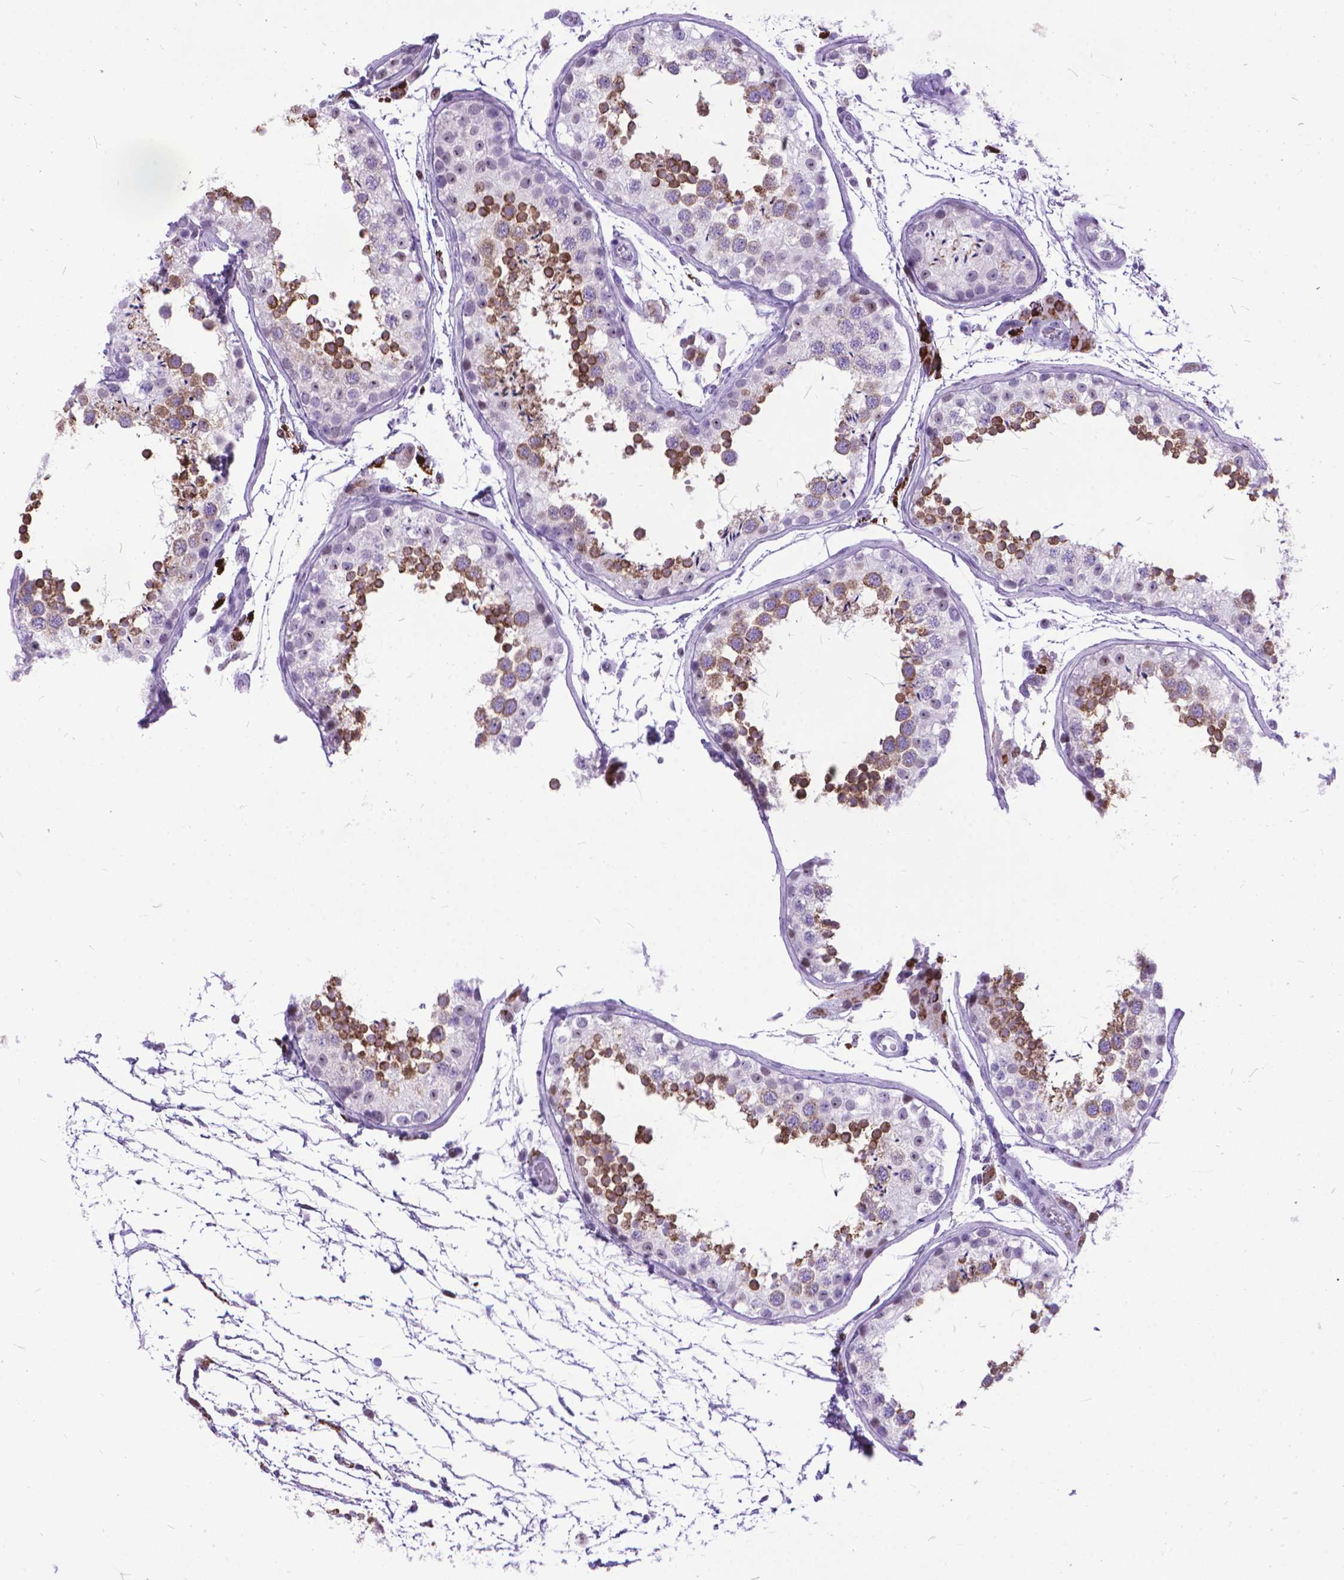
{"staining": {"intensity": "strong", "quantity": "25%-75%", "location": "cytoplasmic/membranous"}, "tissue": "testis", "cell_type": "Cells in seminiferous ducts", "image_type": "normal", "snomed": [{"axis": "morphology", "description": "Normal tissue, NOS"}, {"axis": "topography", "description": "Testis"}], "caption": "Strong cytoplasmic/membranous expression is identified in about 25%-75% of cells in seminiferous ducts in benign testis. The staining was performed using DAB (3,3'-diaminobenzidine), with brown indicating positive protein expression. Nuclei are stained blue with hematoxylin.", "gene": "POLE4", "patient": {"sex": "male", "age": 29}}